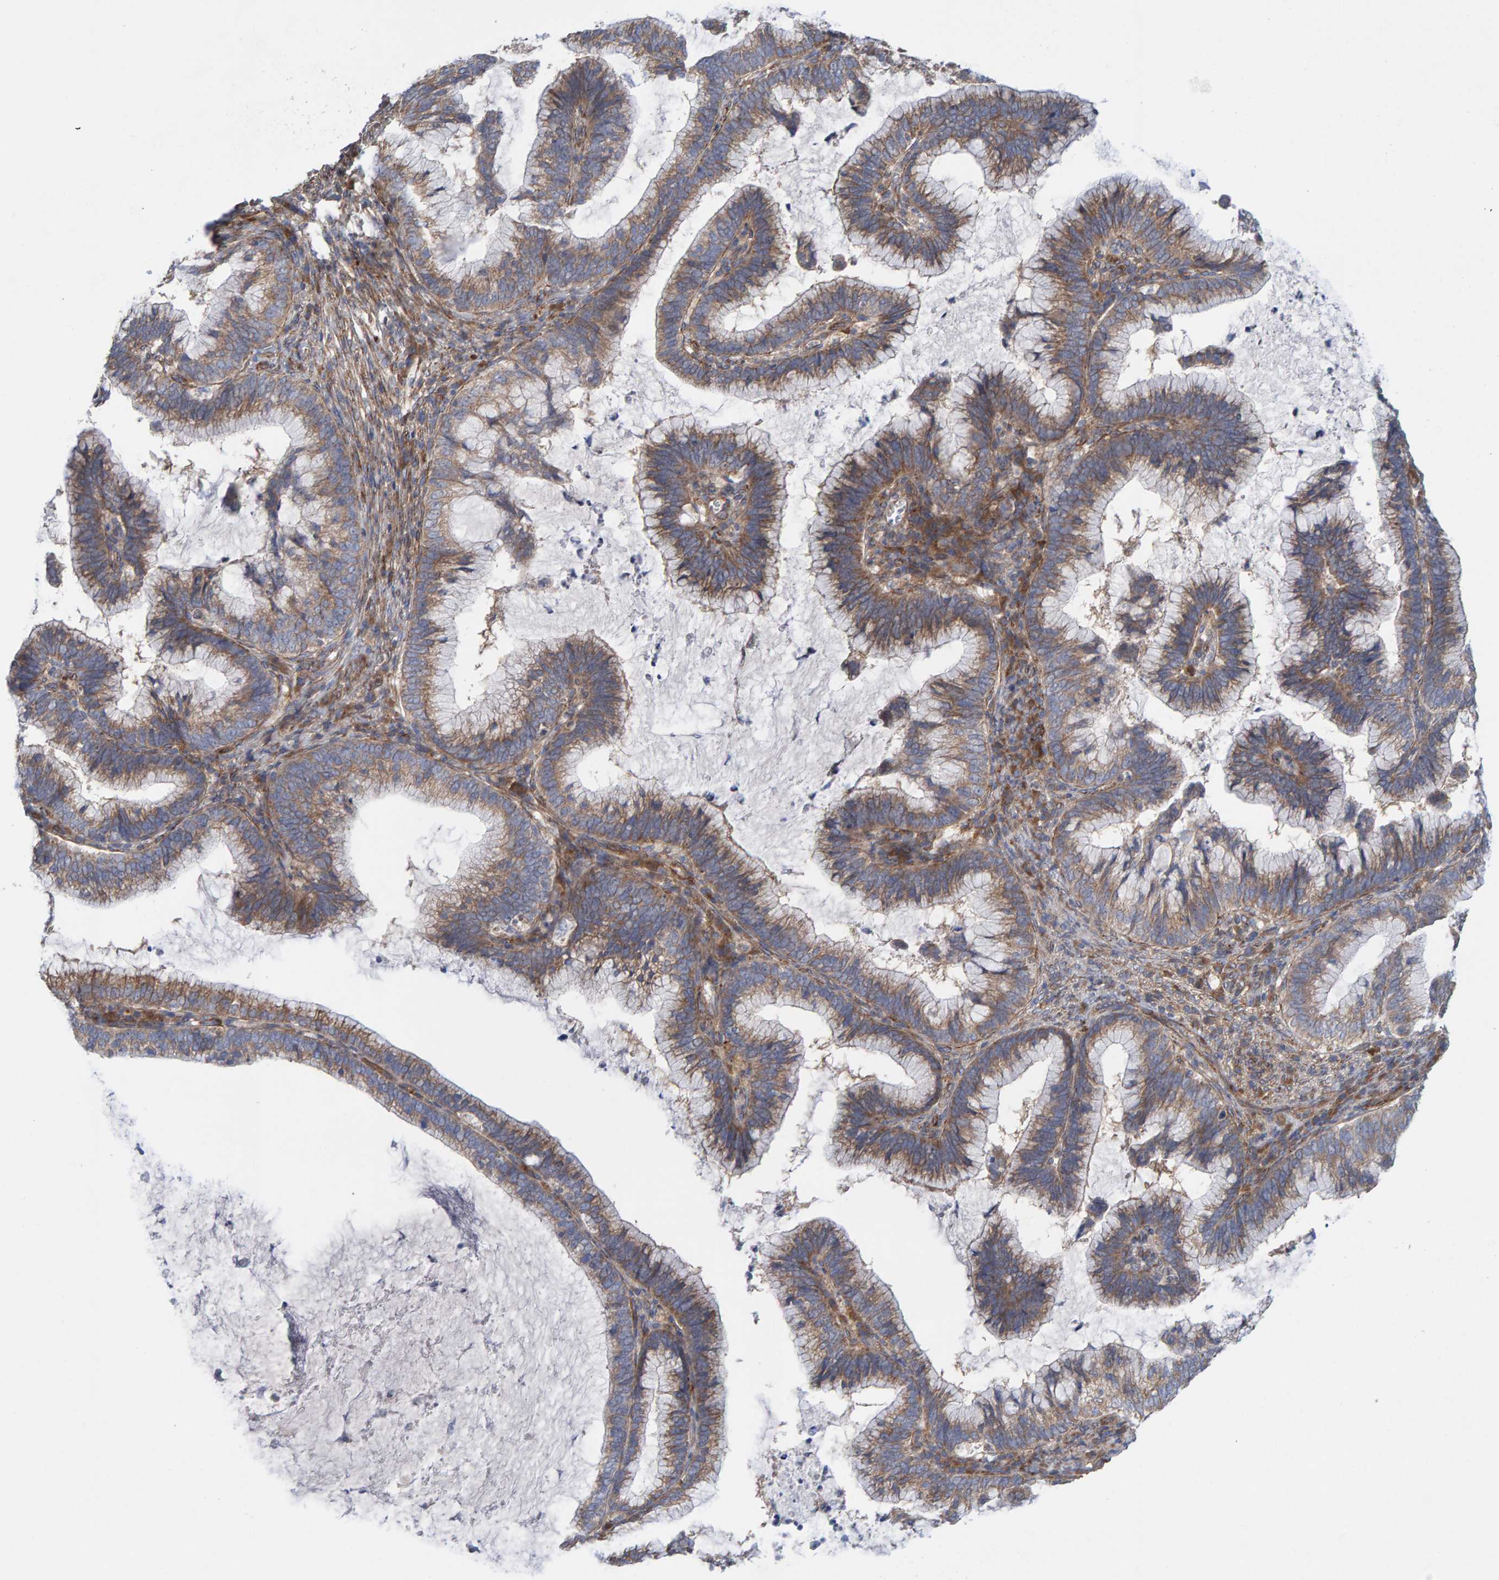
{"staining": {"intensity": "moderate", "quantity": "25%-75%", "location": "cytoplasmic/membranous"}, "tissue": "cervical cancer", "cell_type": "Tumor cells", "image_type": "cancer", "snomed": [{"axis": "morphology", "description": "Adenocarcinoma, NOS"}, {"axis": "topography", "description": "Cervix"}], "caption": "Immunohistochemistry (DAB) staining of cervical adenocarcinoma reveals moderate cytoplasmic/membranous protein positivity in approximately 25%-75% of tumor cells.", "gene": "CDK5RAP3", "patient": {"sex": "female", "age": 36}}